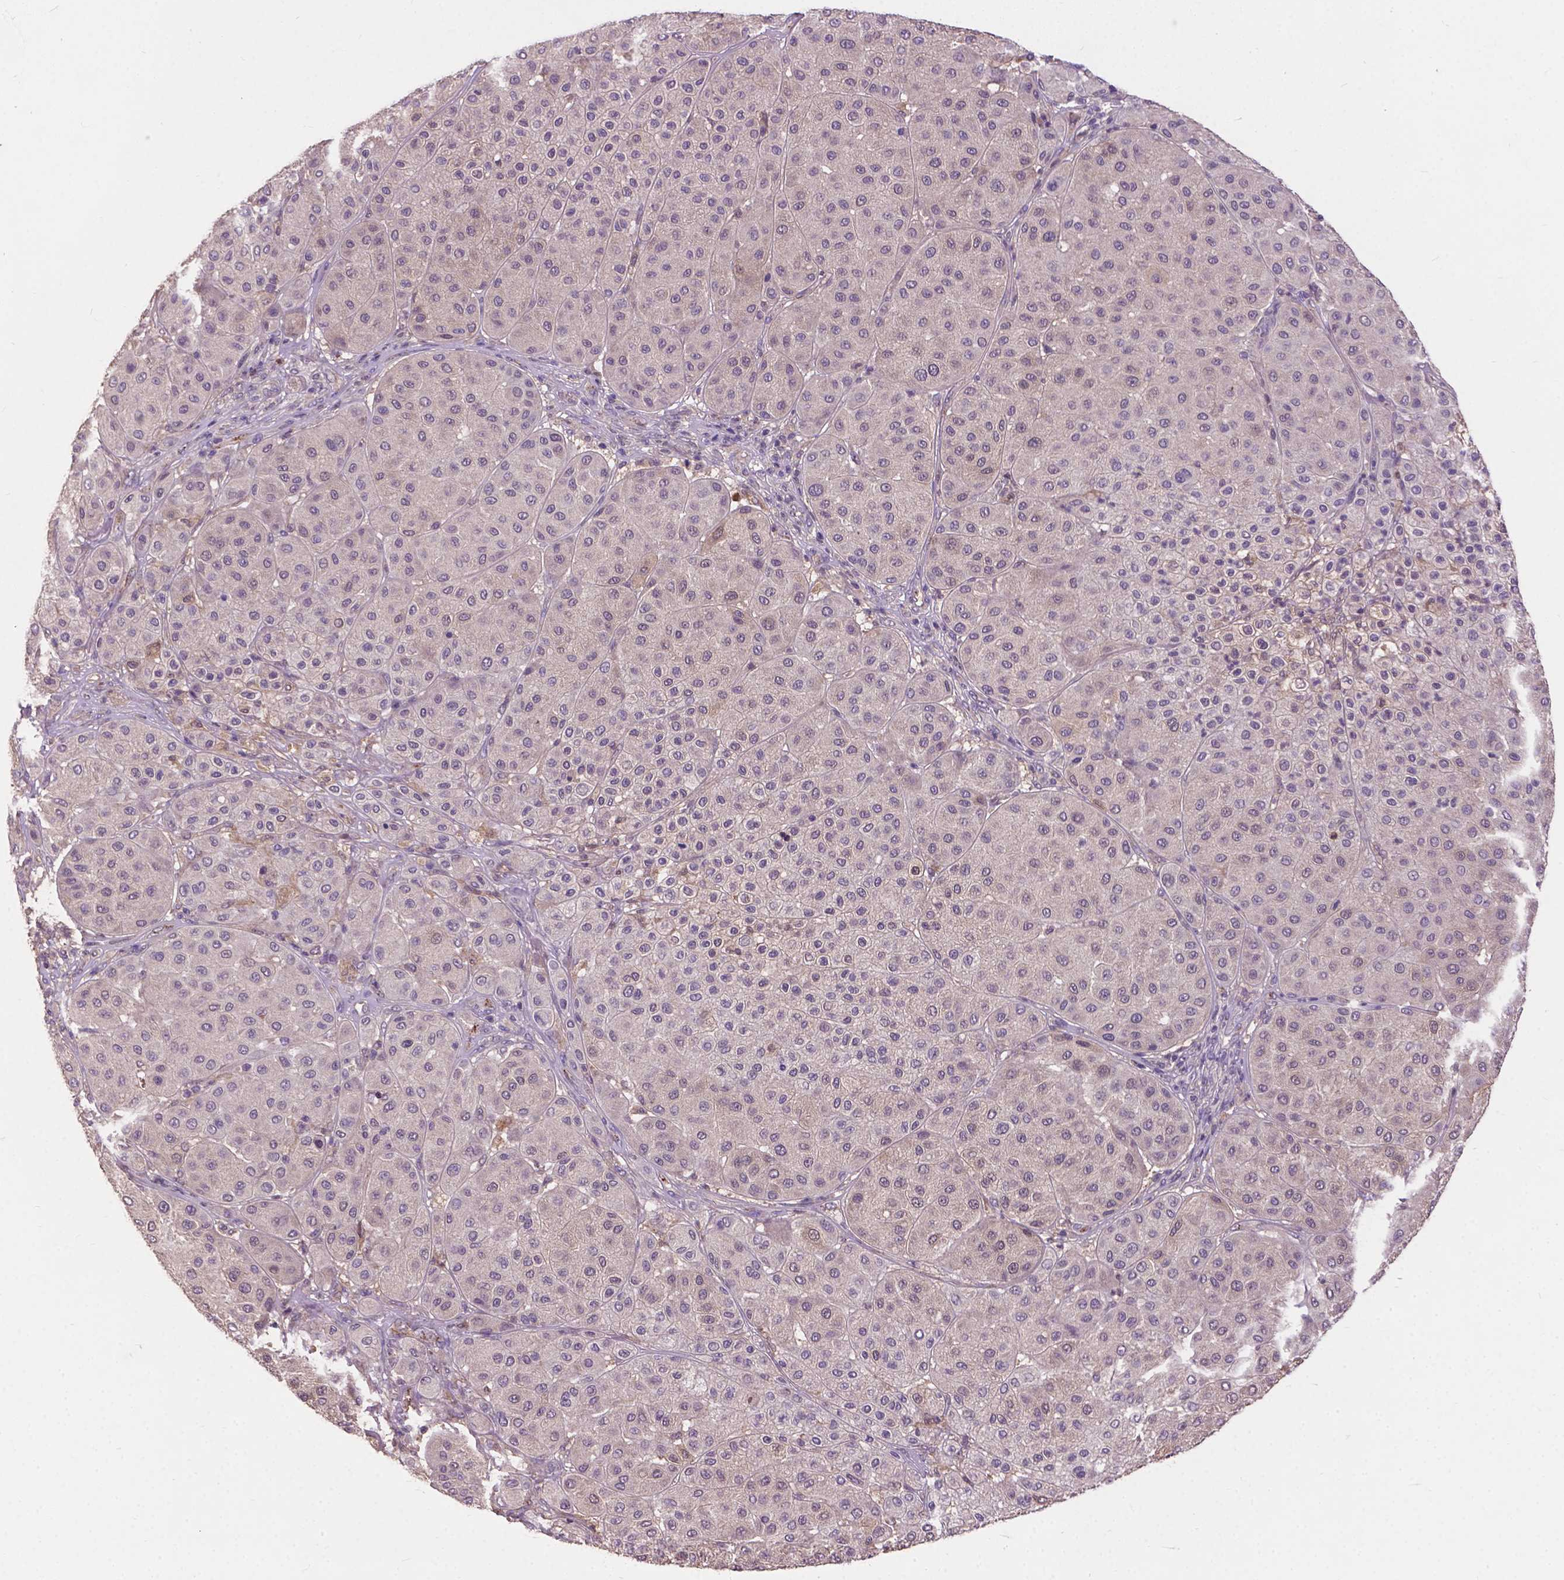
{"staining": {"intensity": "negative", "quantity": "none", "location": "none"}, "tissue": "melanoma", "cell_type": "Tumor cells", "image_type": "cancer", "snomed": [{"axis": "morphology", "description": "Malignant melanoma, Metastatic site"}, {"axis": "topography", "description": "Smooth muscle"}], "caption": "High magnification brightfield microscopy of malignant melanoma (metastatic site) stained with DAB (3,3'-diaminobenzidine) (brown) and counterstained with hematoxylin (blue): tumor cells show no significant expression. (Immunohistochemistry (ihc), brightfield microscopy, high magnification).", "gene": "ZNF337", "patient": {"sex": "male", "age": 41}}